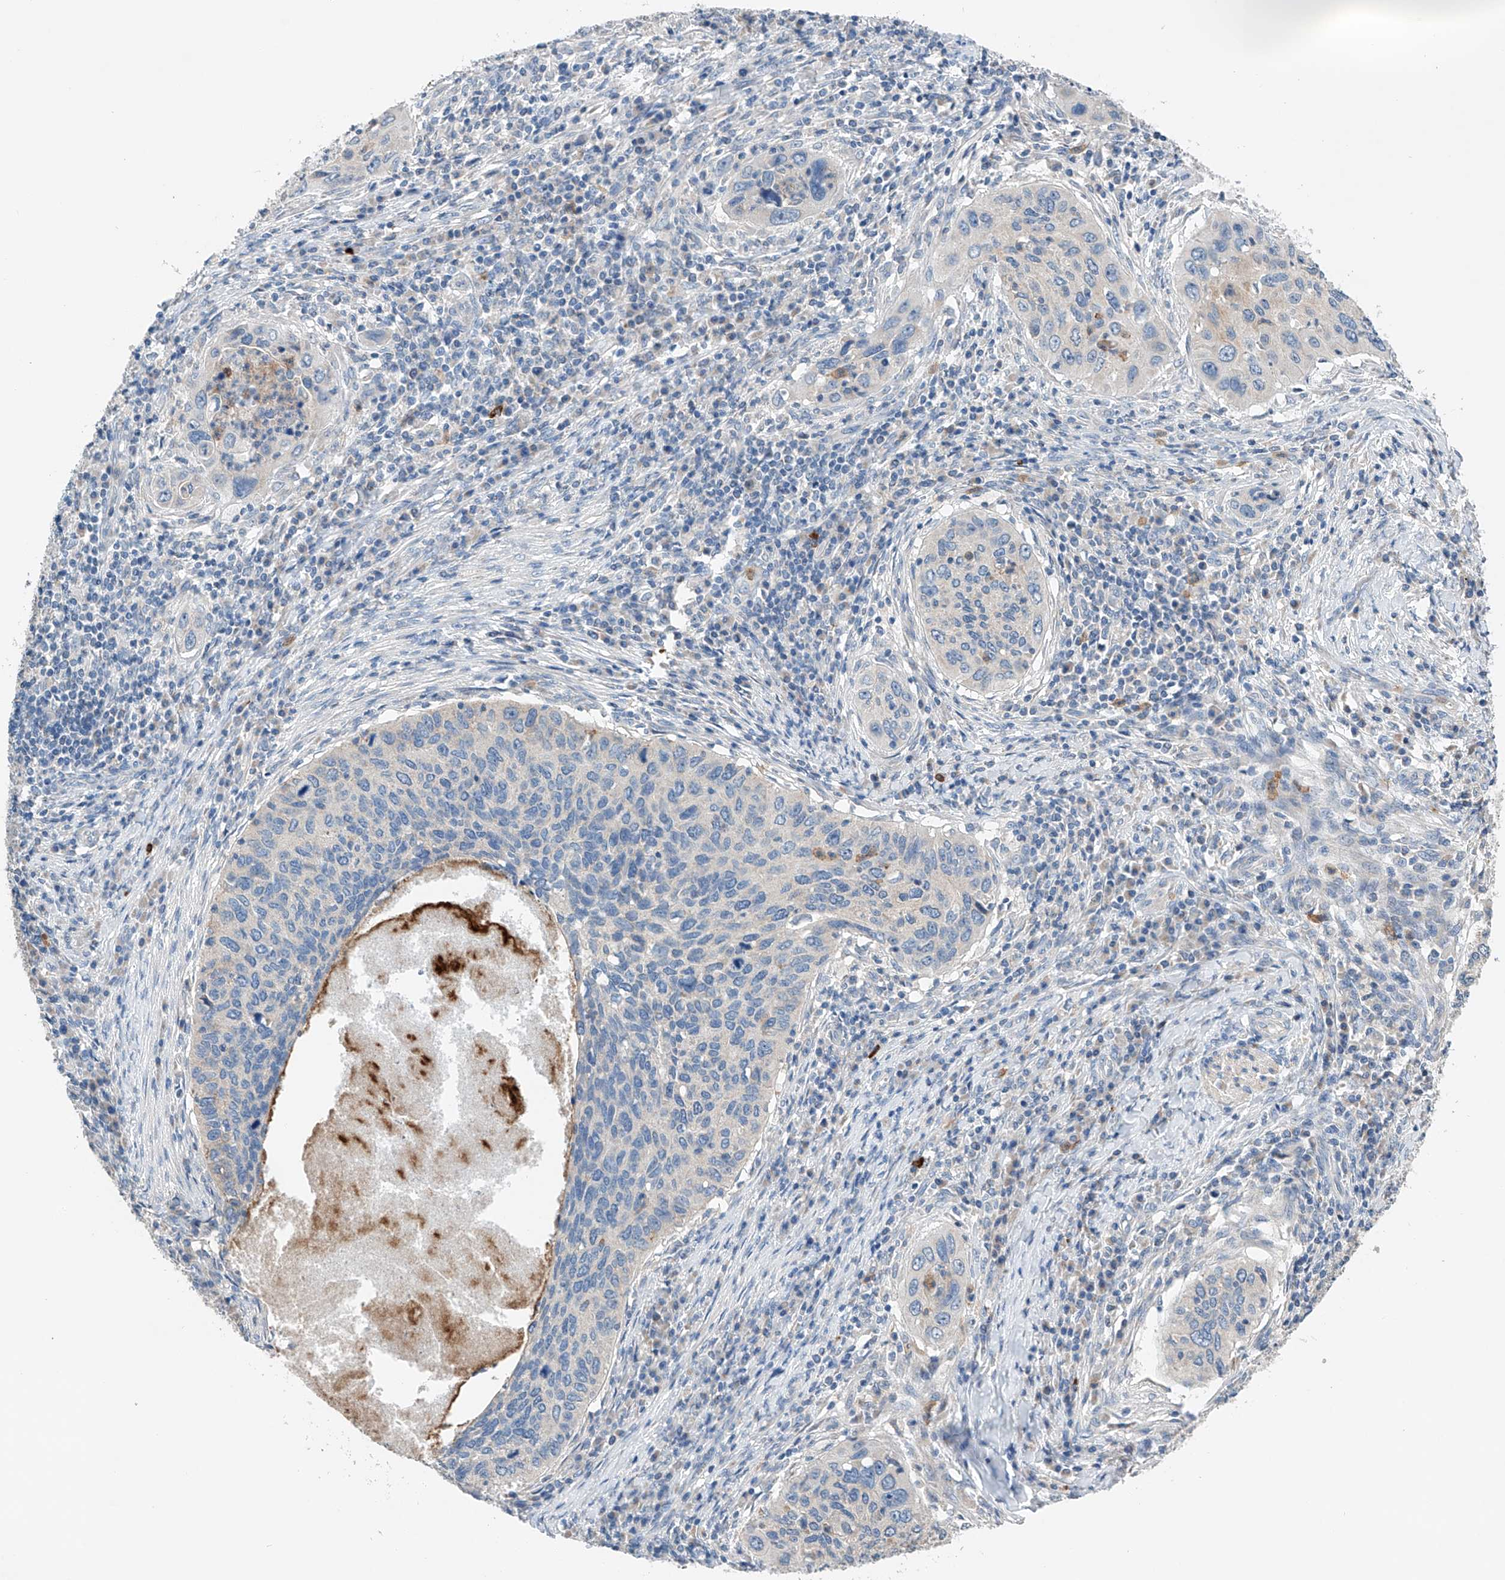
{"staining": {"intensity": "negative", "quantity": "none", "location": "none"}, "tissue": "cervical cancer", "cell_type": "Tumor cells", "image_type": "cancer", "snomed": [{"axis": "morphology", "description": "Squamous cell carcinoma, NOS"}, {"axis": "topography", "description": "Cervix"}], "caption": "A high-resolution image shows immunohistochemistry (IHC) staining of cervical squamous cell carcinoma, which reveals no significant staining in tumor cells.", "gene": "GPC4", "patient": {"sex": "female", "age": 38}}